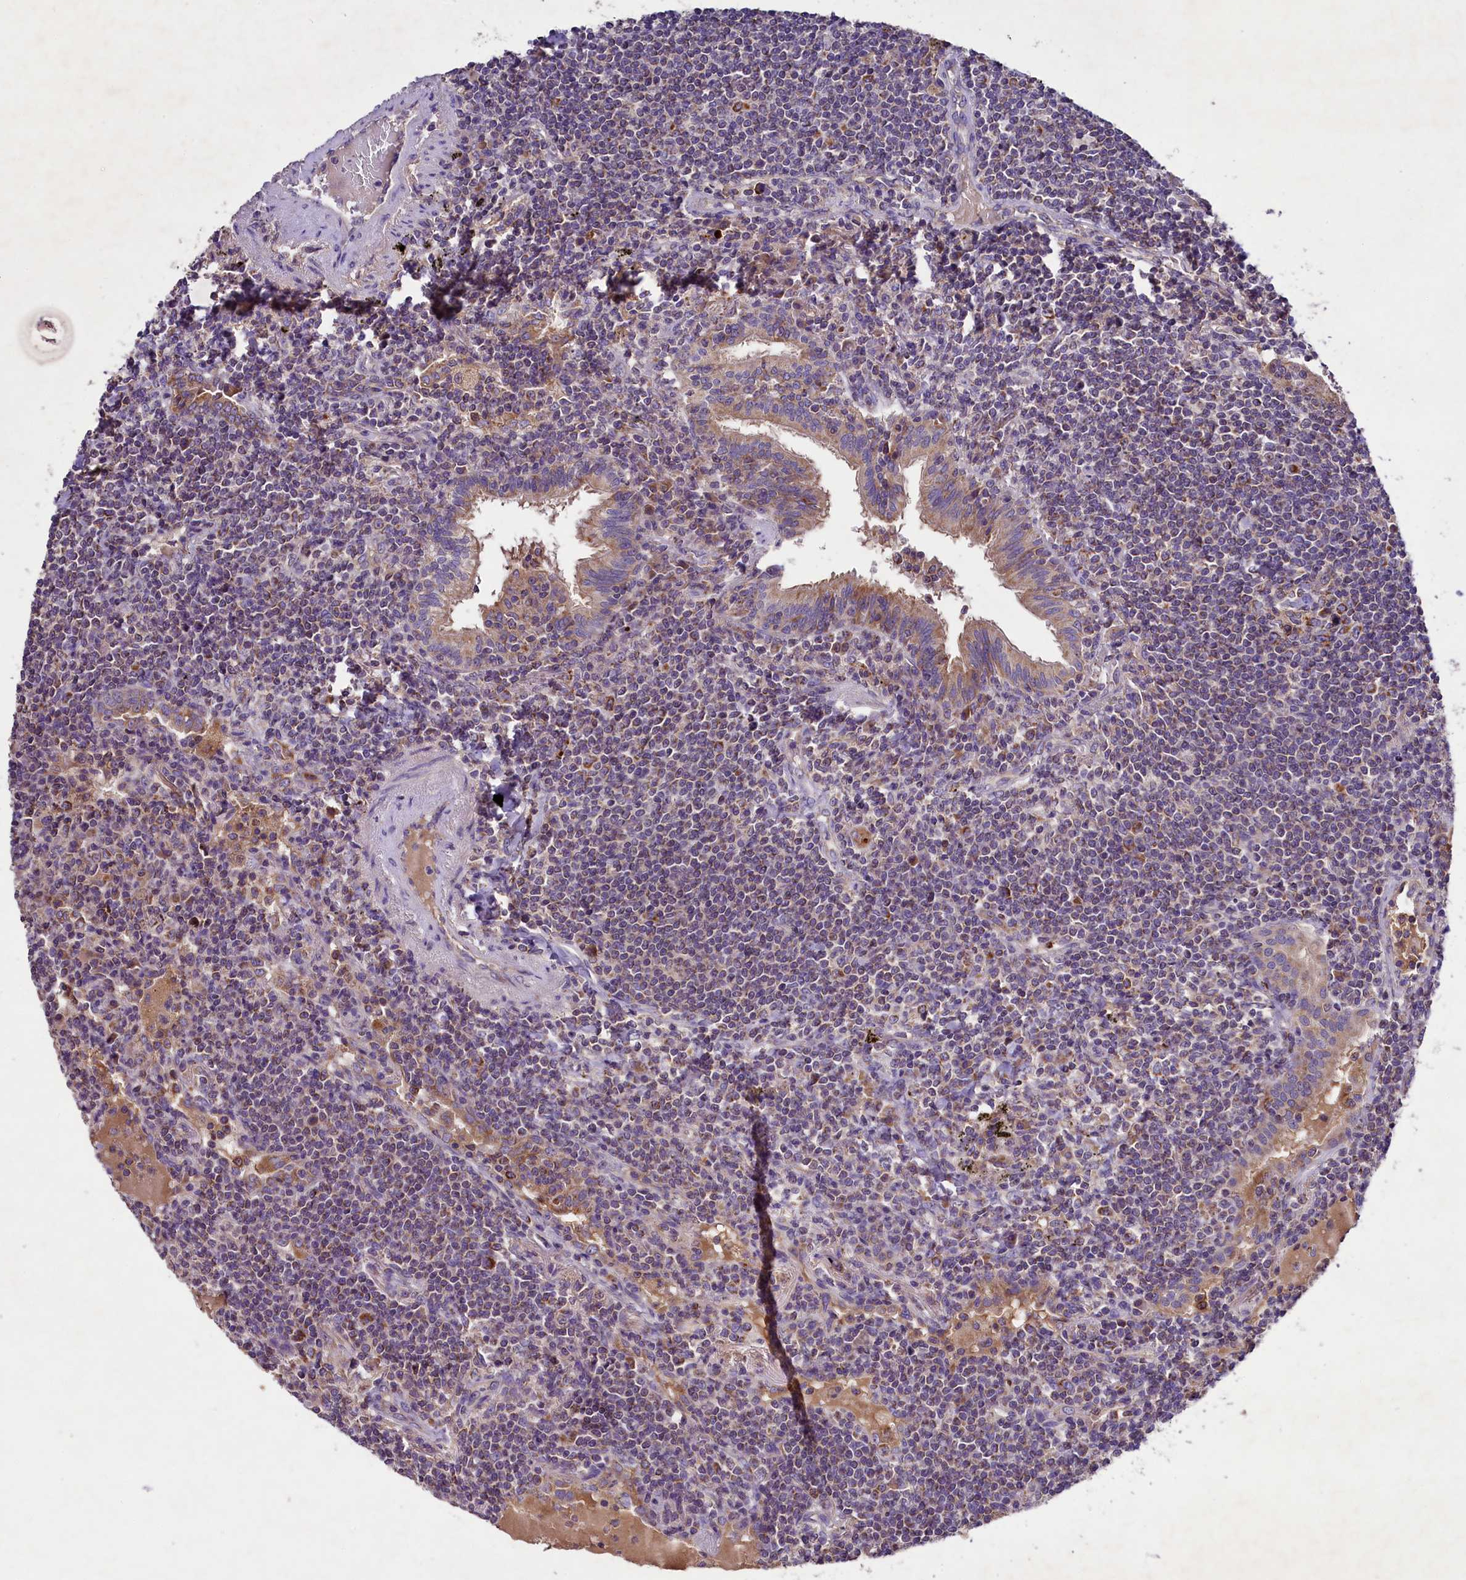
{"staining": {"intensity": "moderate", "quantity": "<25%", "location": "cytoplasmic/membranous"}, "tissue": "lymphoma", "cell_type": "Tumor cells", "image_type": "cancer", "snomed": [{"axis": "morphology", "description": "Malignant lymphoma, non-Hodgkin's type, Low grade"}, {"axis": "topography", "description": "Lung"}], "caption": "About <25% of tumor cells in human malignant lymphoma, non-Hodgkin's type (low-grade) exhibit moderate cytoplasmic/membranous protein expression as visualized by brown immunohistochemical staining.", "gene": "PMPCB", "patient": {"sex": "female", "age": 71}}